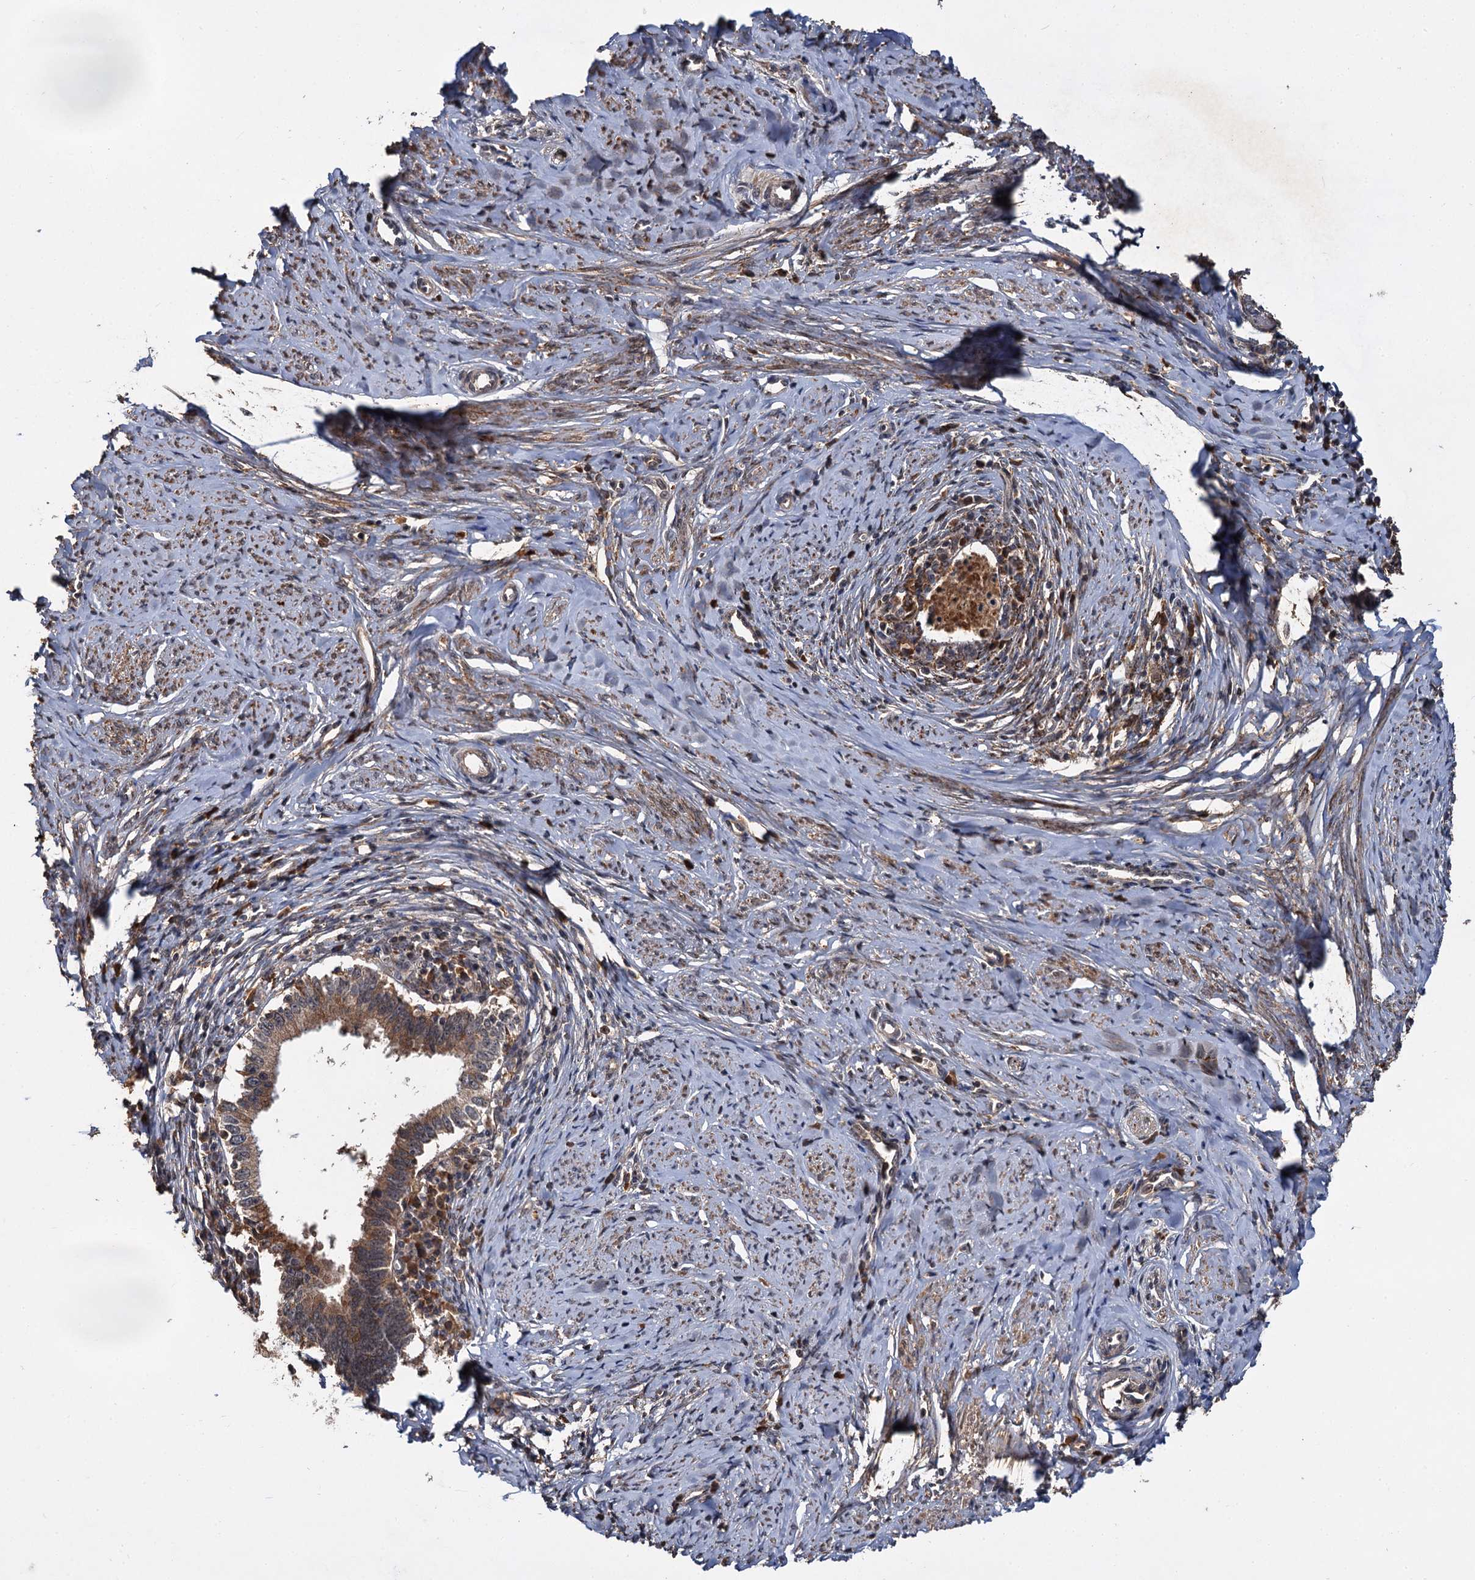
{"staining": {"intensity": "moderate", "quantity": ">75%", "location": "cytoplasmic/membranous"}, "tissue": "cervical cancer", "cell_type": "Tumor cells", "image_type": "cancer", "snomed": [{"axis": "morphology", "description": "Adenocarcinoma, NOS"}, {"axis": "topography", "description": "Cervix"}], "caption": "There is medium levels of moderate cytoplasmic/membranous staining in tumor cells of cervical cancer, as demonstrated by immunohistochemical staining (brown color).", "gene": "MBD6", "patient": {"sex": "female", "age": 36}}